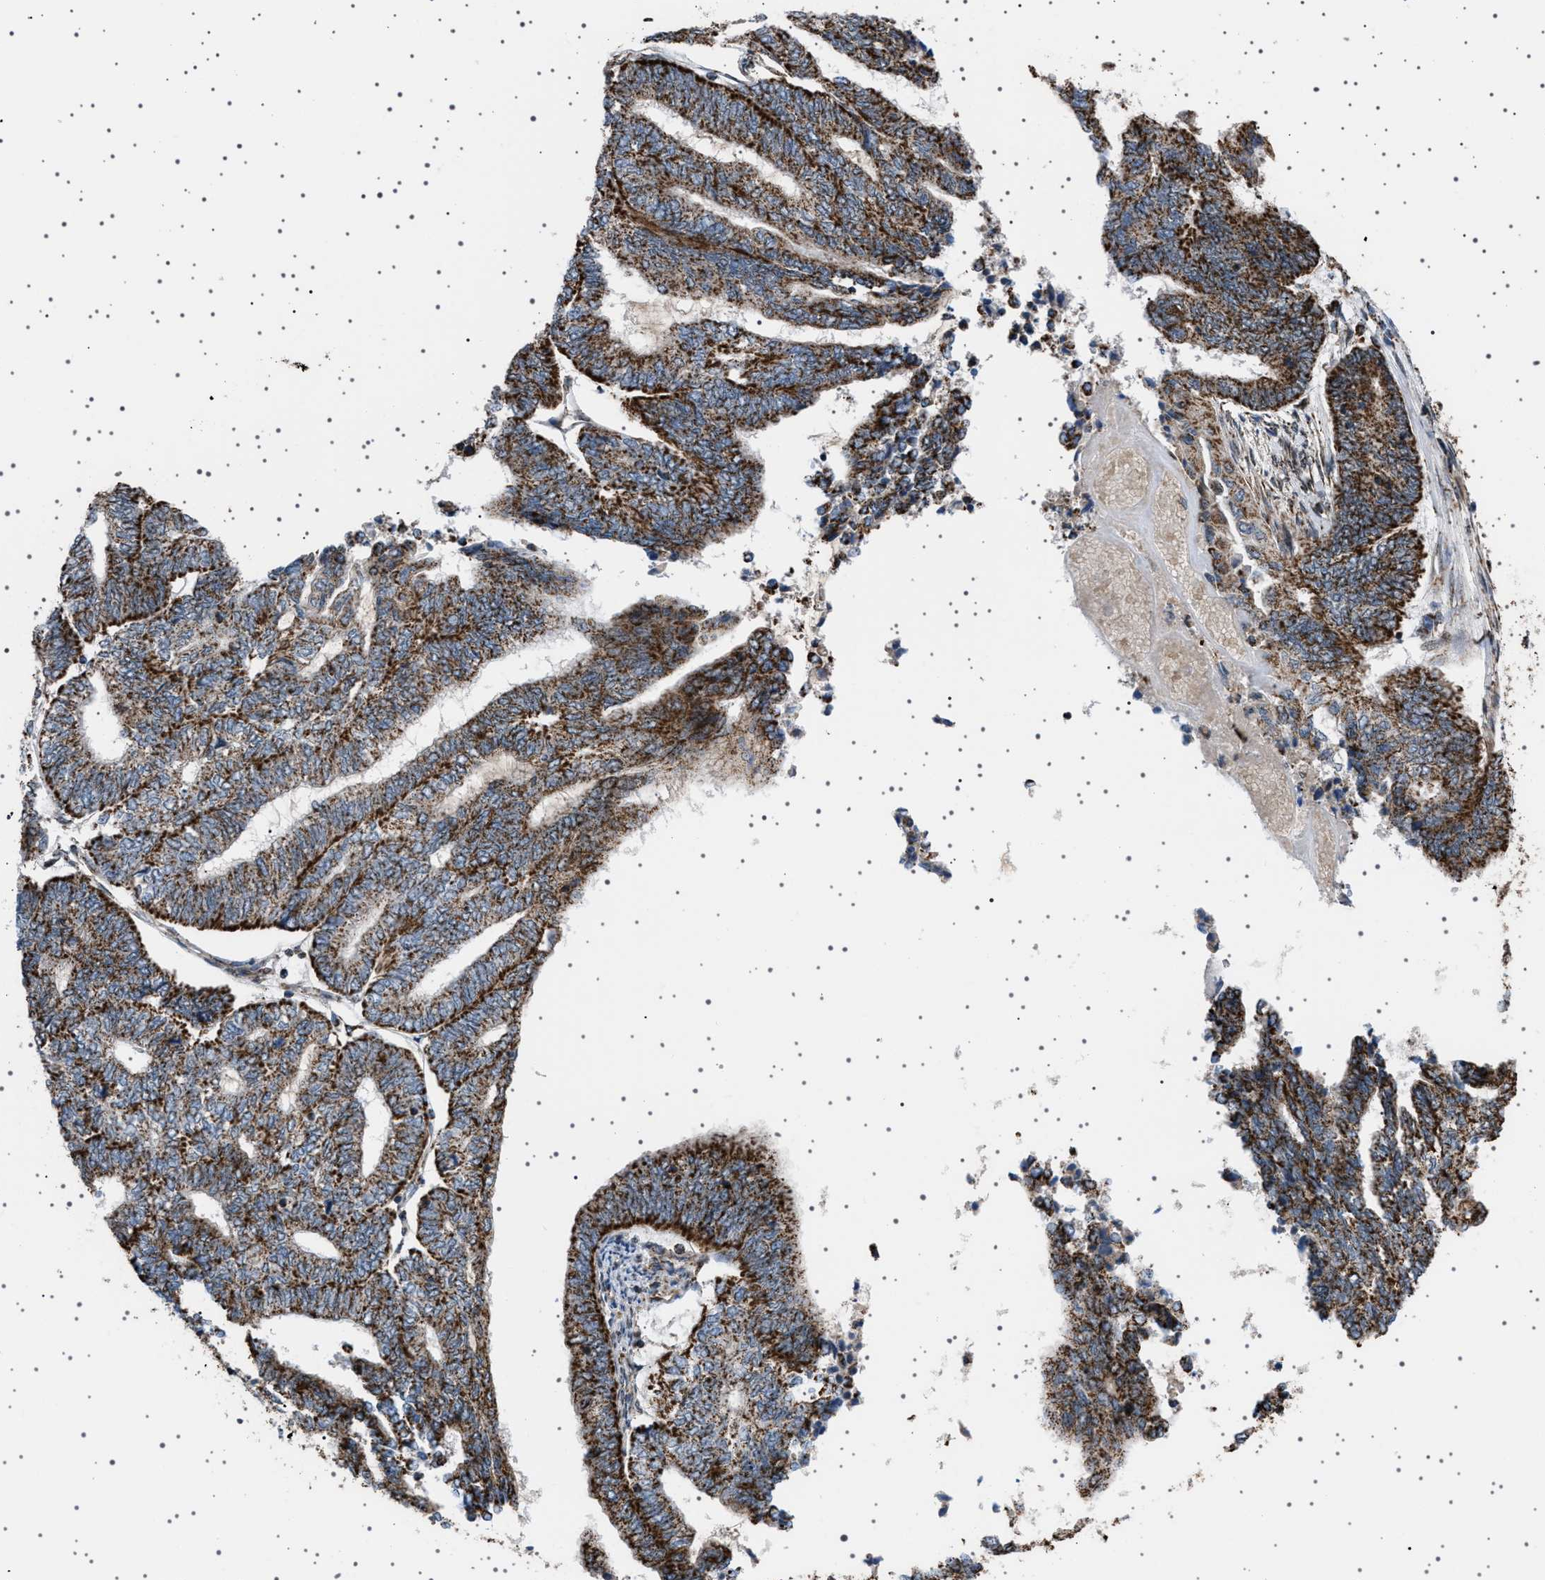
{"staining": {"intensity": "strong", "quantity": ">75%", "location": "cytoplasmic/membranous"}, "tissue": "endometrial cancer", "cell_type": "Tumor cells", "image_type": "cancer", "snomed": [{"axis": "morphology", "description": "Adenocarcinoma, NOS"}, {"axis": "topography", "description": "Uterus"}, {"axis": "topography", "description": "Endometrium"}], "caption": "Human endometrial cancer stained with a brown dye demonstrates strong cytoplasmic/membranous positive staining in approximately >75% of tumor cells.", "gene": "MELK", "patient": {"sex": "female", "age": 70}}